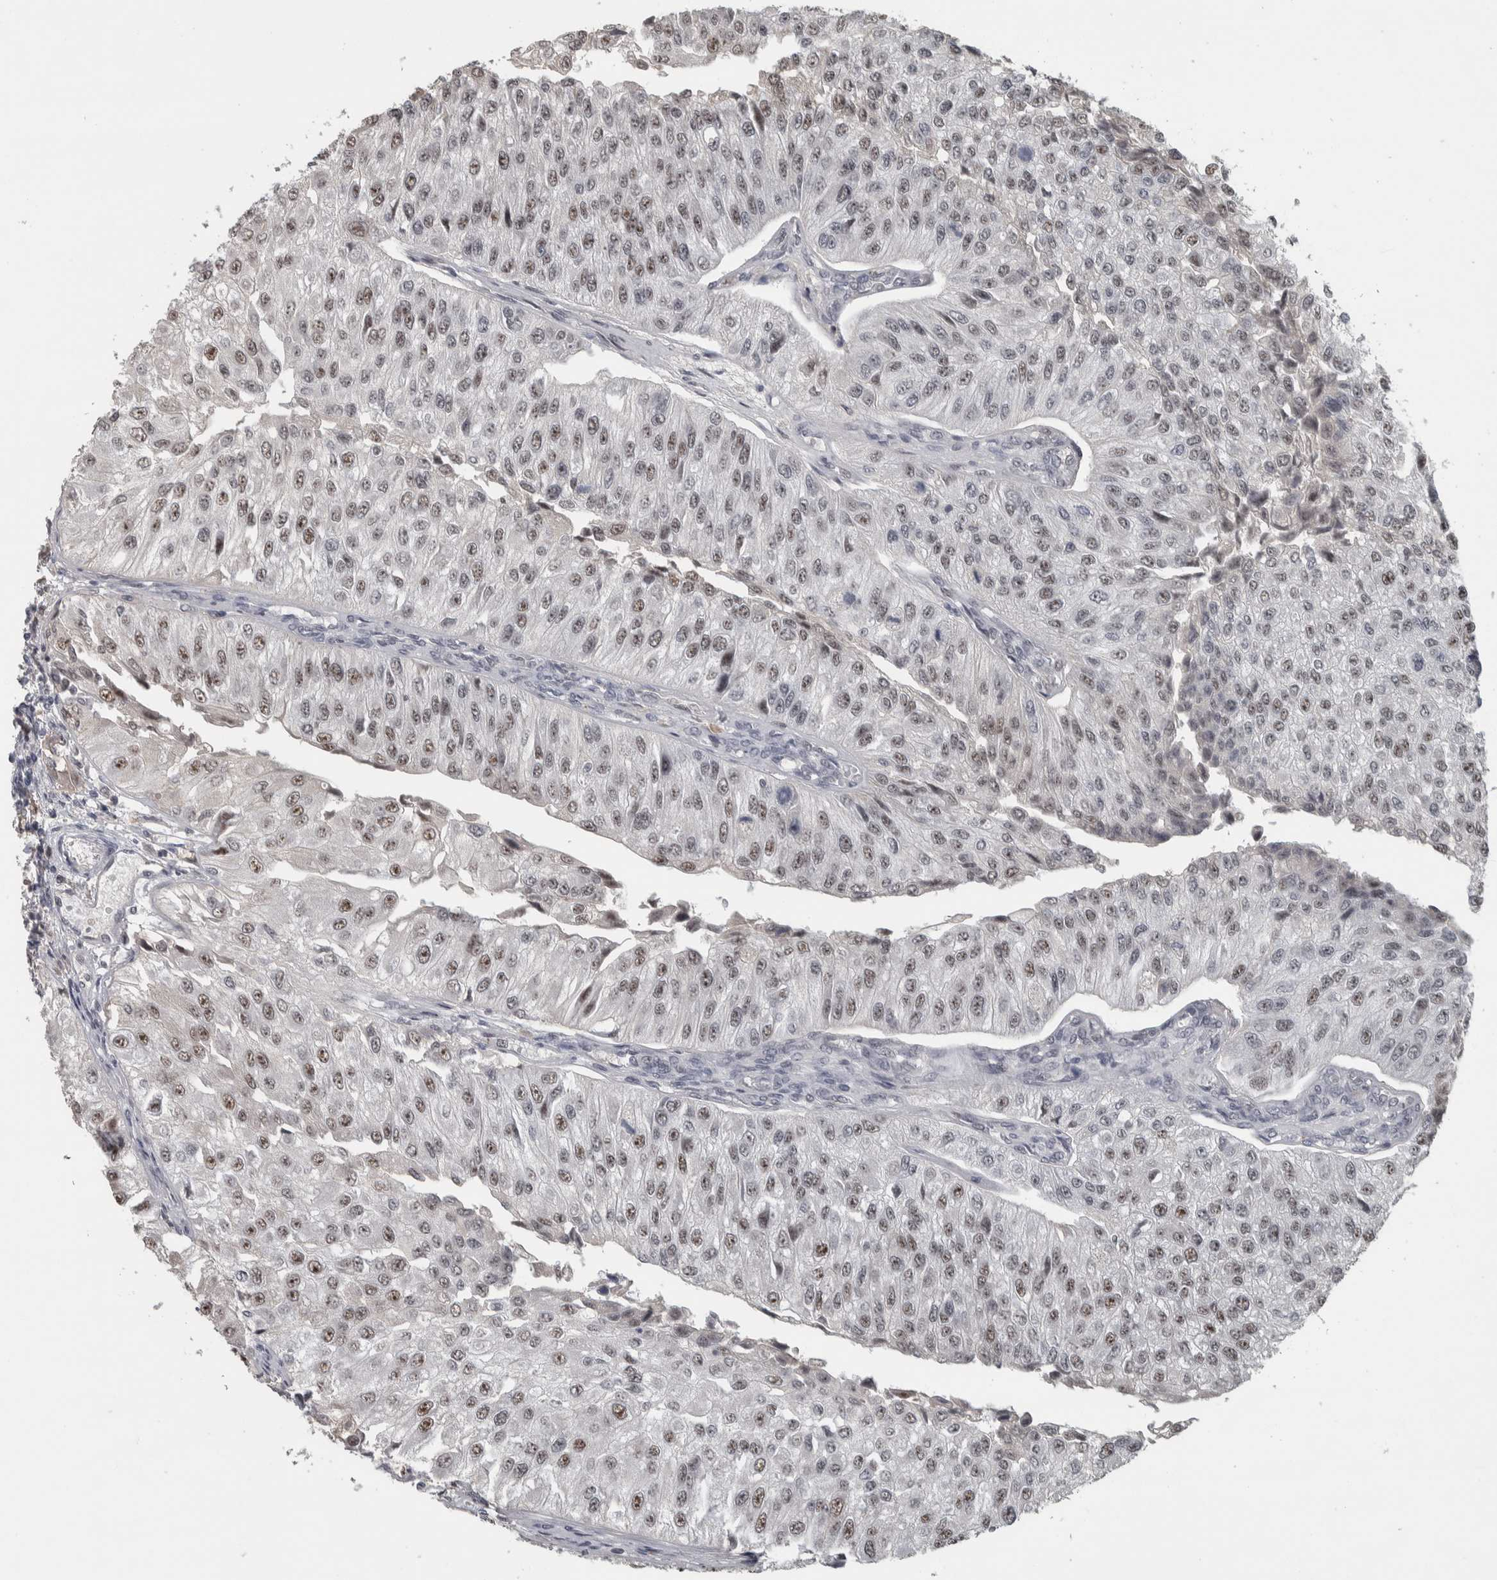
{"staining": {"intensity": "weak", "quantity": ">75%", "location": "nuclear"}, "tissue": "urothelial cancer", "cell_type": "Tumor cells", "image_type": "cancer", "snomed": [{"axis": "morphology", "description": "Urothelial carcinoma, High grade"}, {"axis": "topography", "description": "Kidney"}, {"axis": "topography", "description": "Urinary bladder"}], "caption": "High-power microscopy captured an immunohistochemistry histopathology image of high-grade urothelial carcinoma, revealing weak nuclear positivity in about >75% of tumor cells.", "gene": "DDX42", "patient": {"sex": "male", "age": 77}}